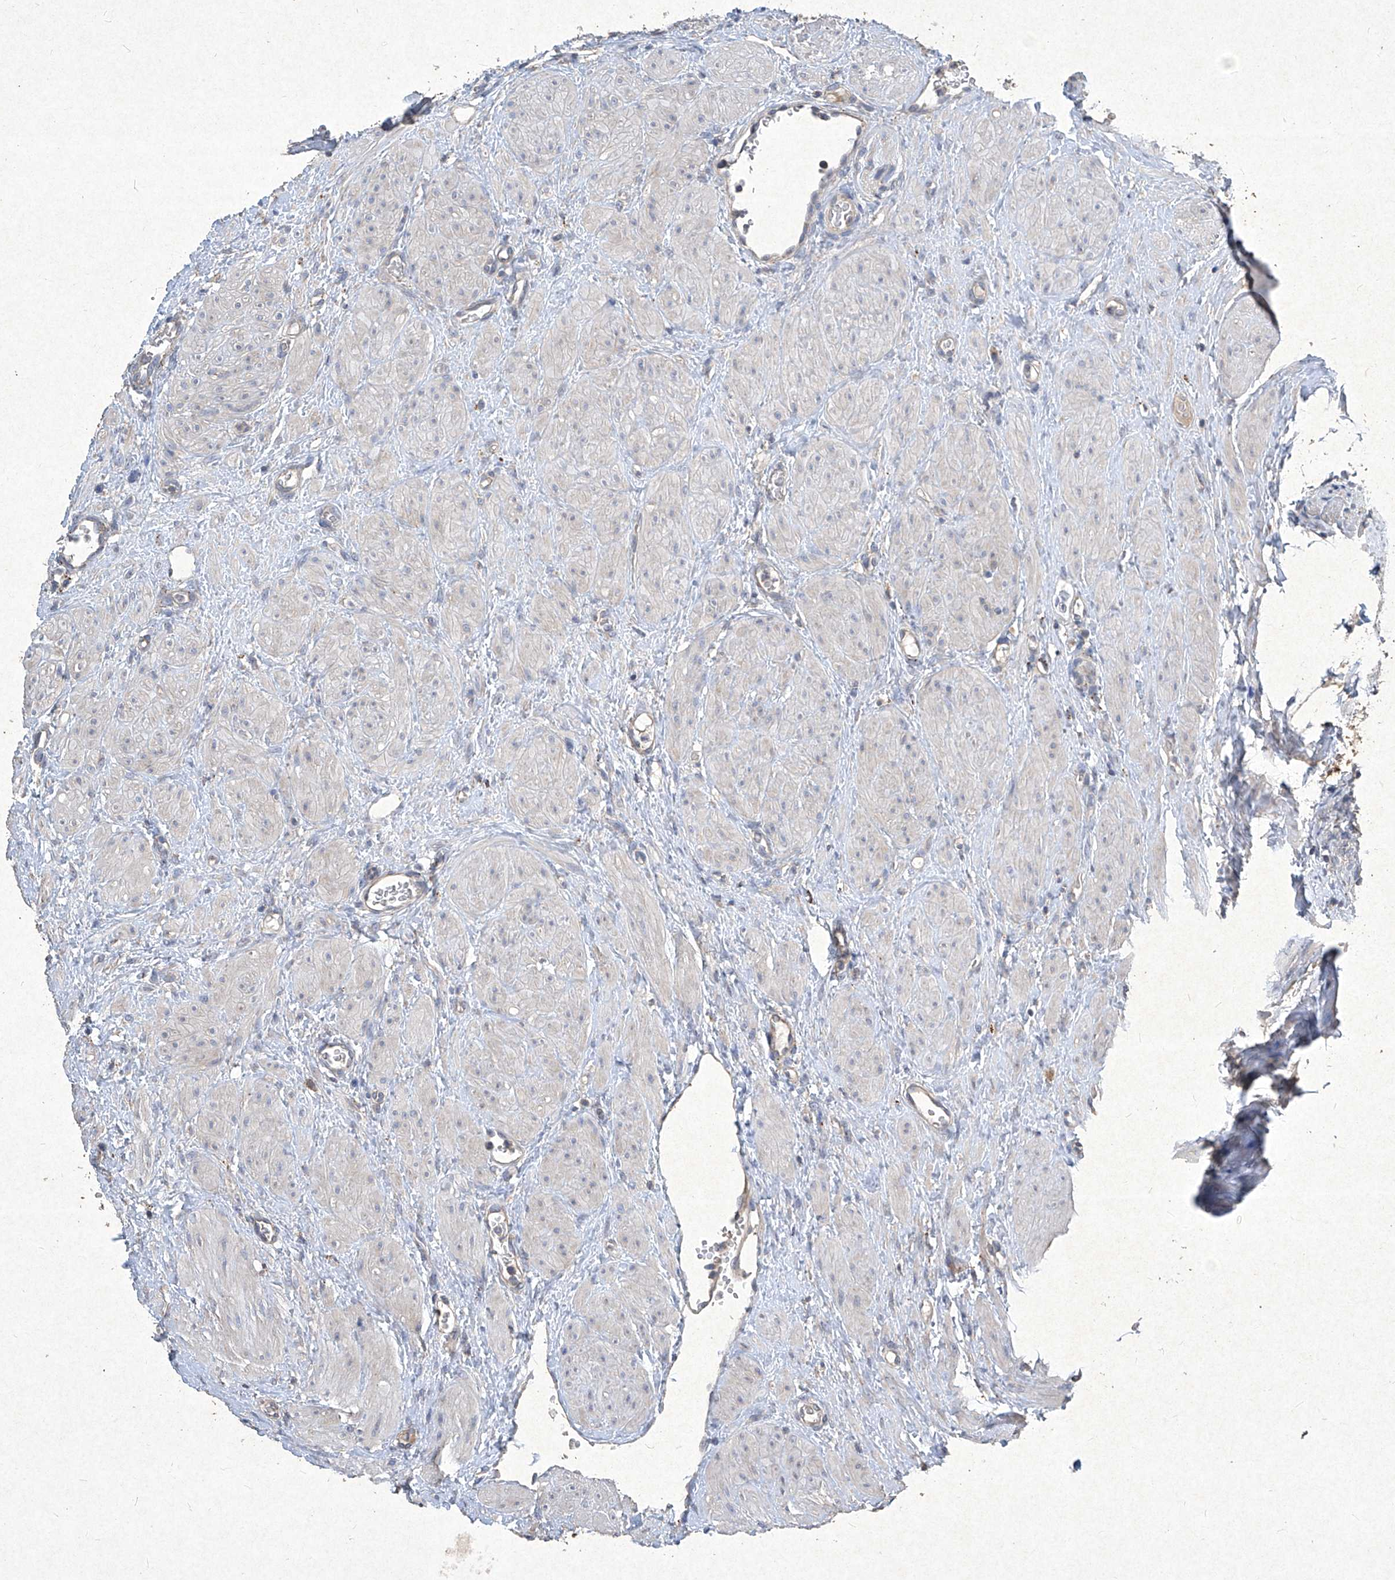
{"staining": {"intensity": "negative", "quantity": "none", "location": "none"}, "tissue": "ovary", "cell_type": "Ovarian stroma cells", "image_type": "normal", "snomed": [{"axis": "morphology", "description": "Normal tissue, NOS"}, {"axis": "morphology", "description": "Cyst, NOS"}, {"axis": "topography", "description": "Ovary"}], "caption": "Benign ovary was stained to show a protein in brown. There is no significant positivity in ovarian stroma cells. (IHC, brightfield microscopy, high magnification).", "gene": "MED16", "patient": {"sex": "female", "age": 33}}